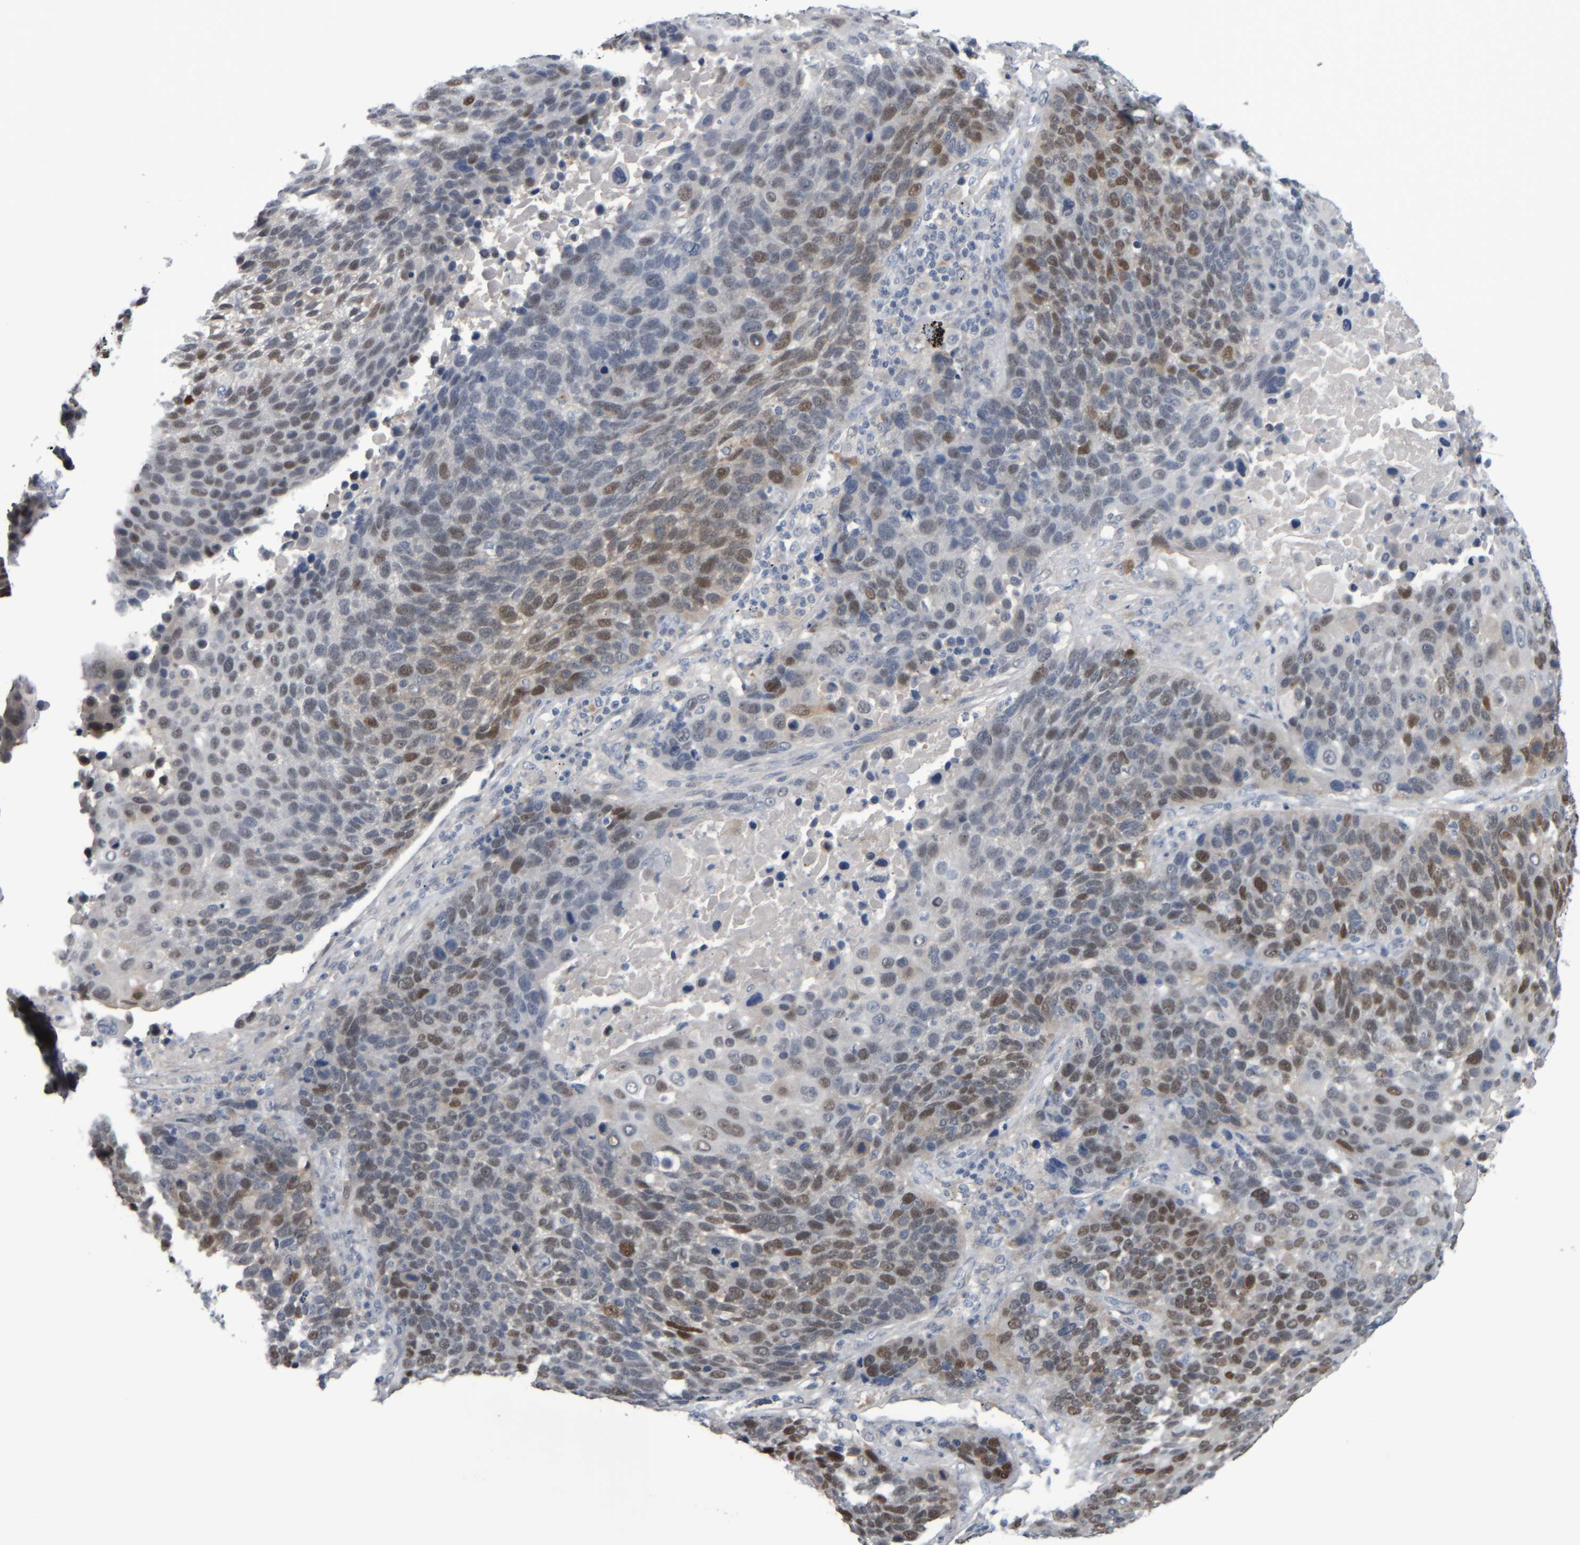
{"staining": {"intensity": "moderate", "quantity": "25%-75%", "location": "nuclear"}, "tissue": "lung cancer", "cell_type": "Tumor cells", "image_type": "cancer", "snomed": [{"axis": "morphology", "description": "Squamous cell carcinoma, NOS"}, {"axis": "topography", "description": "Lung"}], "caption": "Immunohistochemistry (IHC) histopathology image of human squamous cell carcinoma (lung) stained for a protein (brown), which shows medium levels of moderate nuclear staining in approximately 25%-75% of tumor cells.", "gene": "COL14A1", "patient": {"sex": "male", "age": 66}}